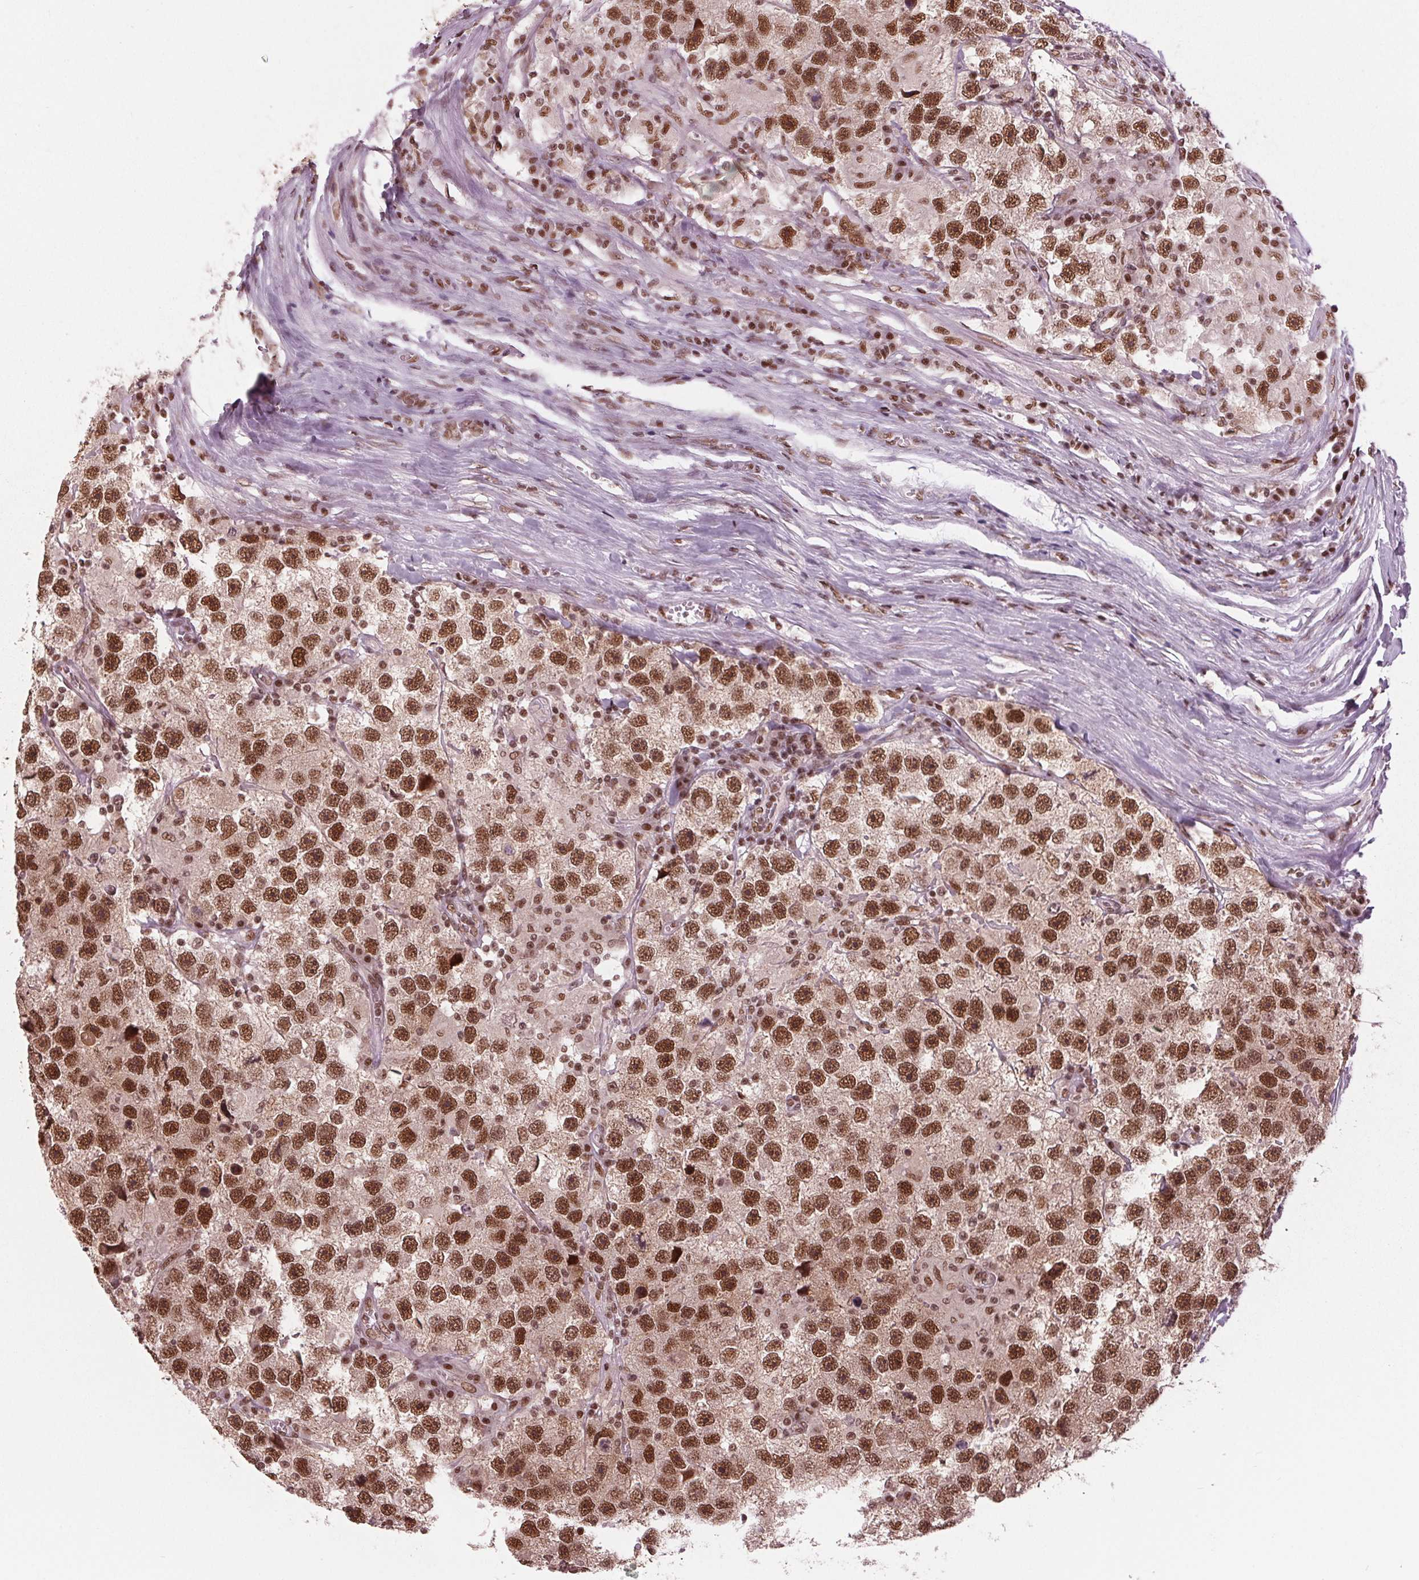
{"staining": {"intensity": "strong", "quantity": ">75%", "location": "nuclear"}, "tissue": "testis cancer", "cell_type": "Tumor cells", "image_type": "cancer", "snomed": [{"axis": "morphology", "description": "Seminoma, NOS"}, {"axis": "topography", "description": "Testis"}], "caption": "Tumor cells display strong nuclear expression in about >75% of cells in testis cancer (seminoma).", "gene": "LSM2", "patient": {"sex": "male", "age": 26}}